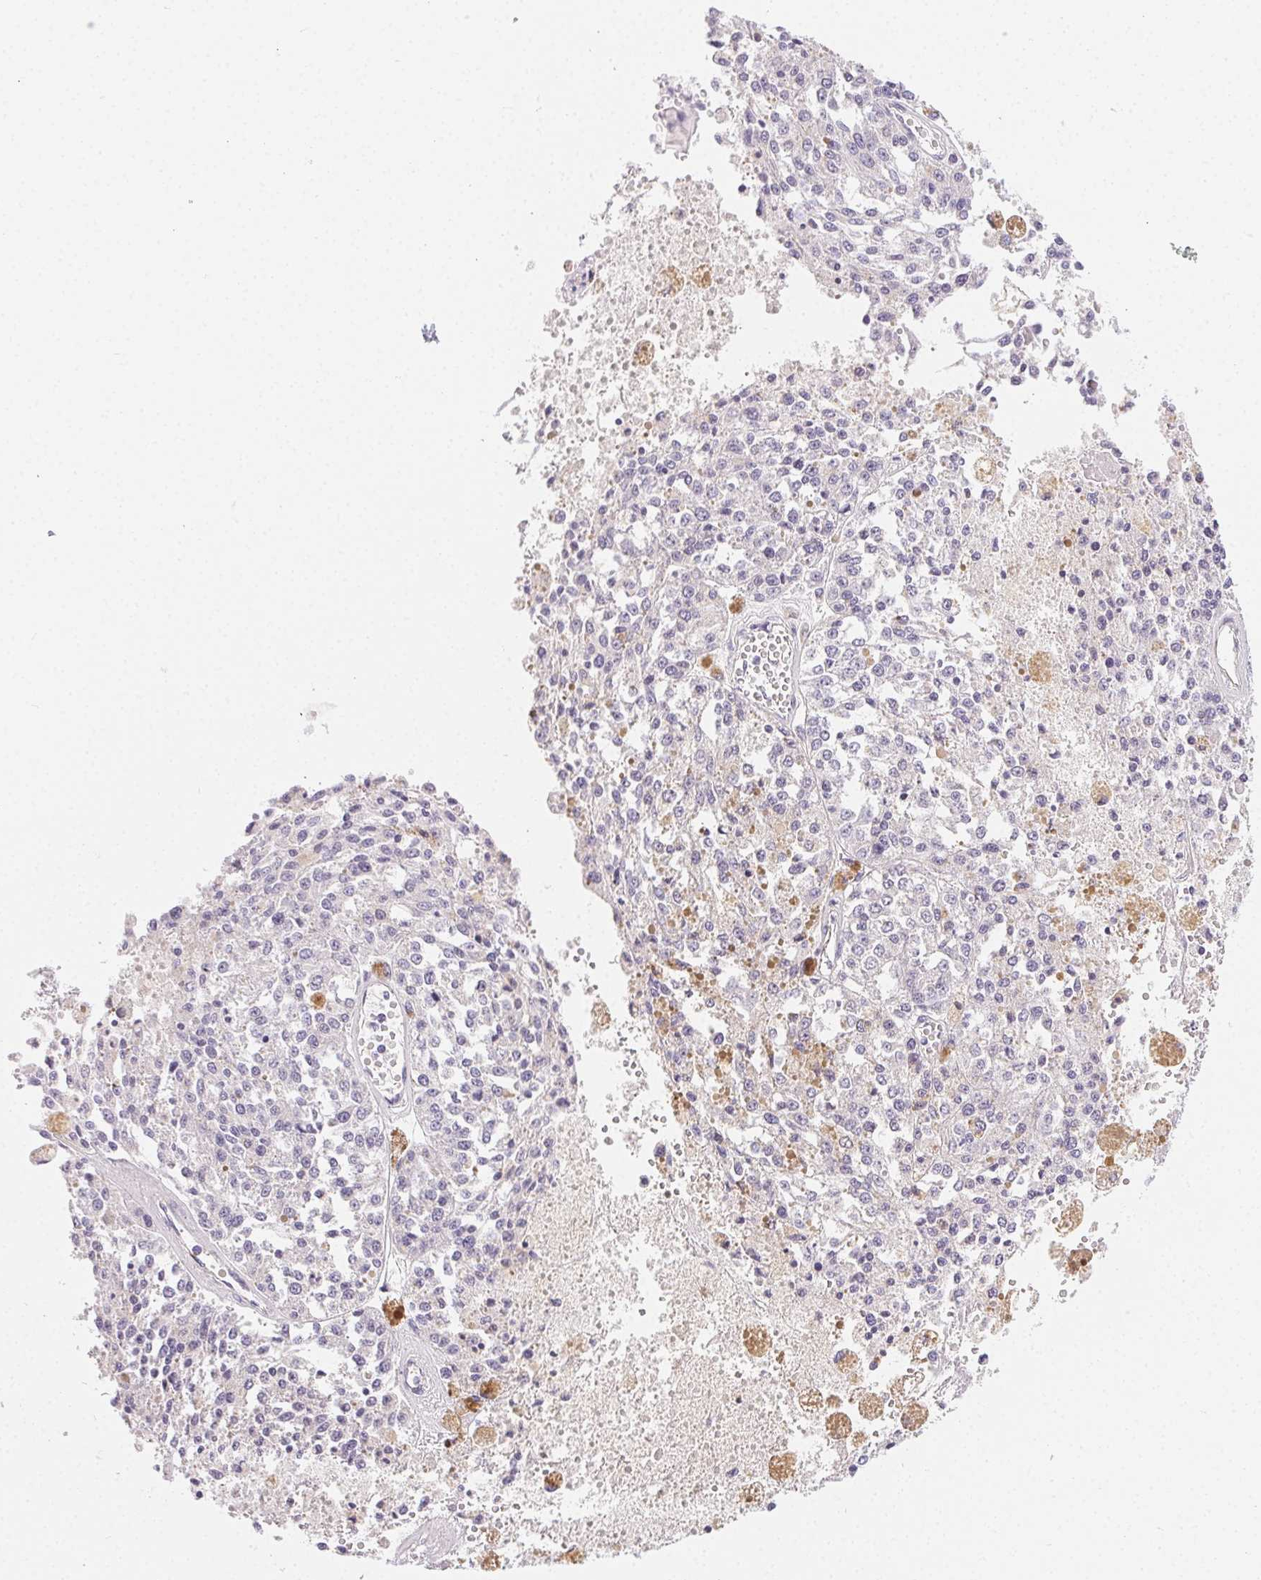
{"staining": {"intensity": "negative", "quantity": "none", "location": "none"}, "tissue": "melanoma", "cell_type": "Tumor cells", "image_type": "cancer", "snomed": [{"axis": "morphology", "description": "Malignant melanoma, Metastatic site"}, {"axis": "topography", "description": "Lymph node"}], "caption": "IHC of human malignant melanoma (metastatic site) shows no staining in tumor cells.", "gene": "CSN1S1", "patient": {"sex": "female", "age": 64}}